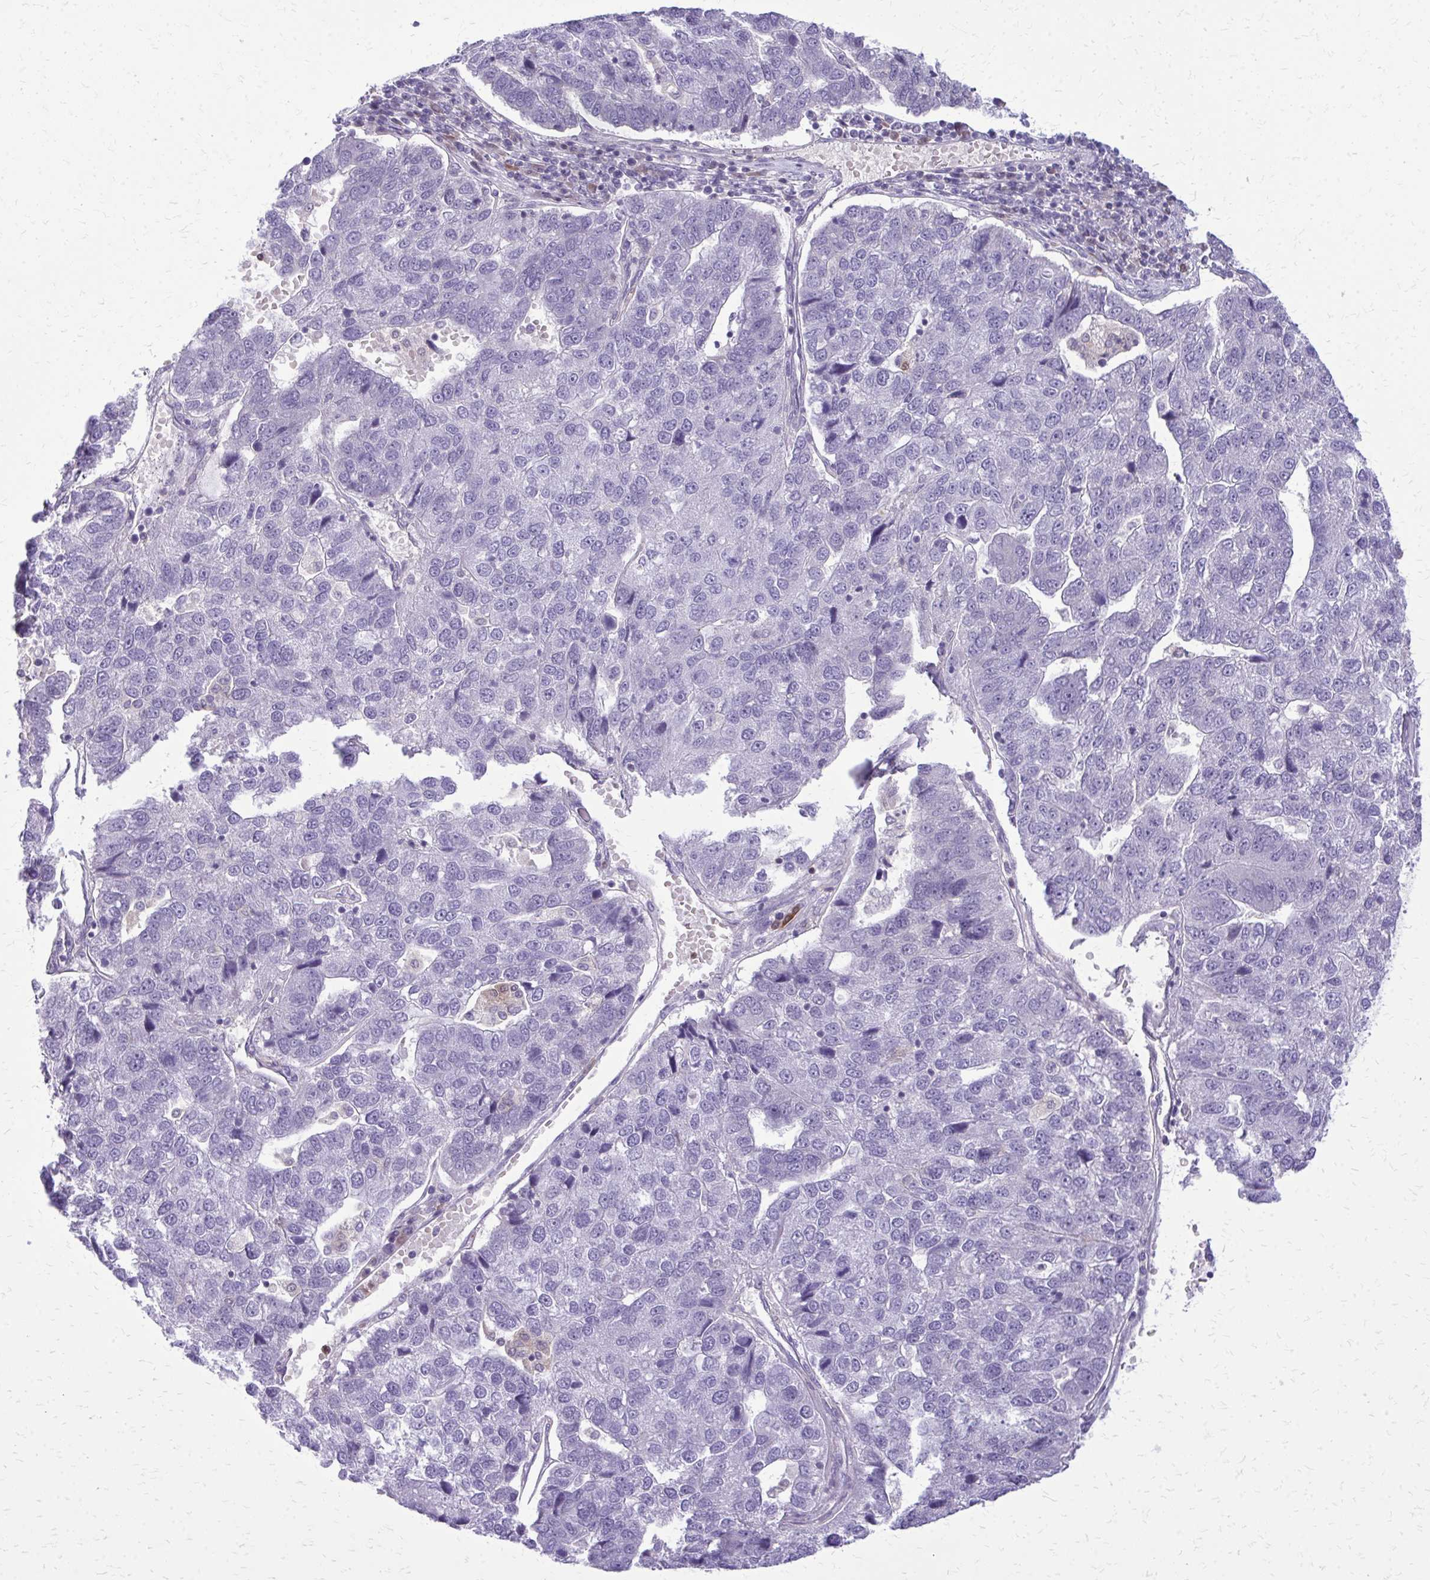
{"staining": {"intensity": "negative", "quantity": "none", "location": "none"}, "tissue": "pancreatic cancer", "cell_type": "Tumor cells", "image_type": "cancer", "snomed": [{"axis": "morphology", "description": "Adenocarcinoma, NOS"}, {"axis": "topography", "description": "Pancreas"}], "caption": "High magnification brightfield microscopy of pancreatic cancer (adenocarcinoma) stained with DAB (brown) and counterstained with hematoxylin (blue): tumor cells show no significant expression.", "gene": "GLRX", "patient": {"sex": "female", "age": 61}}